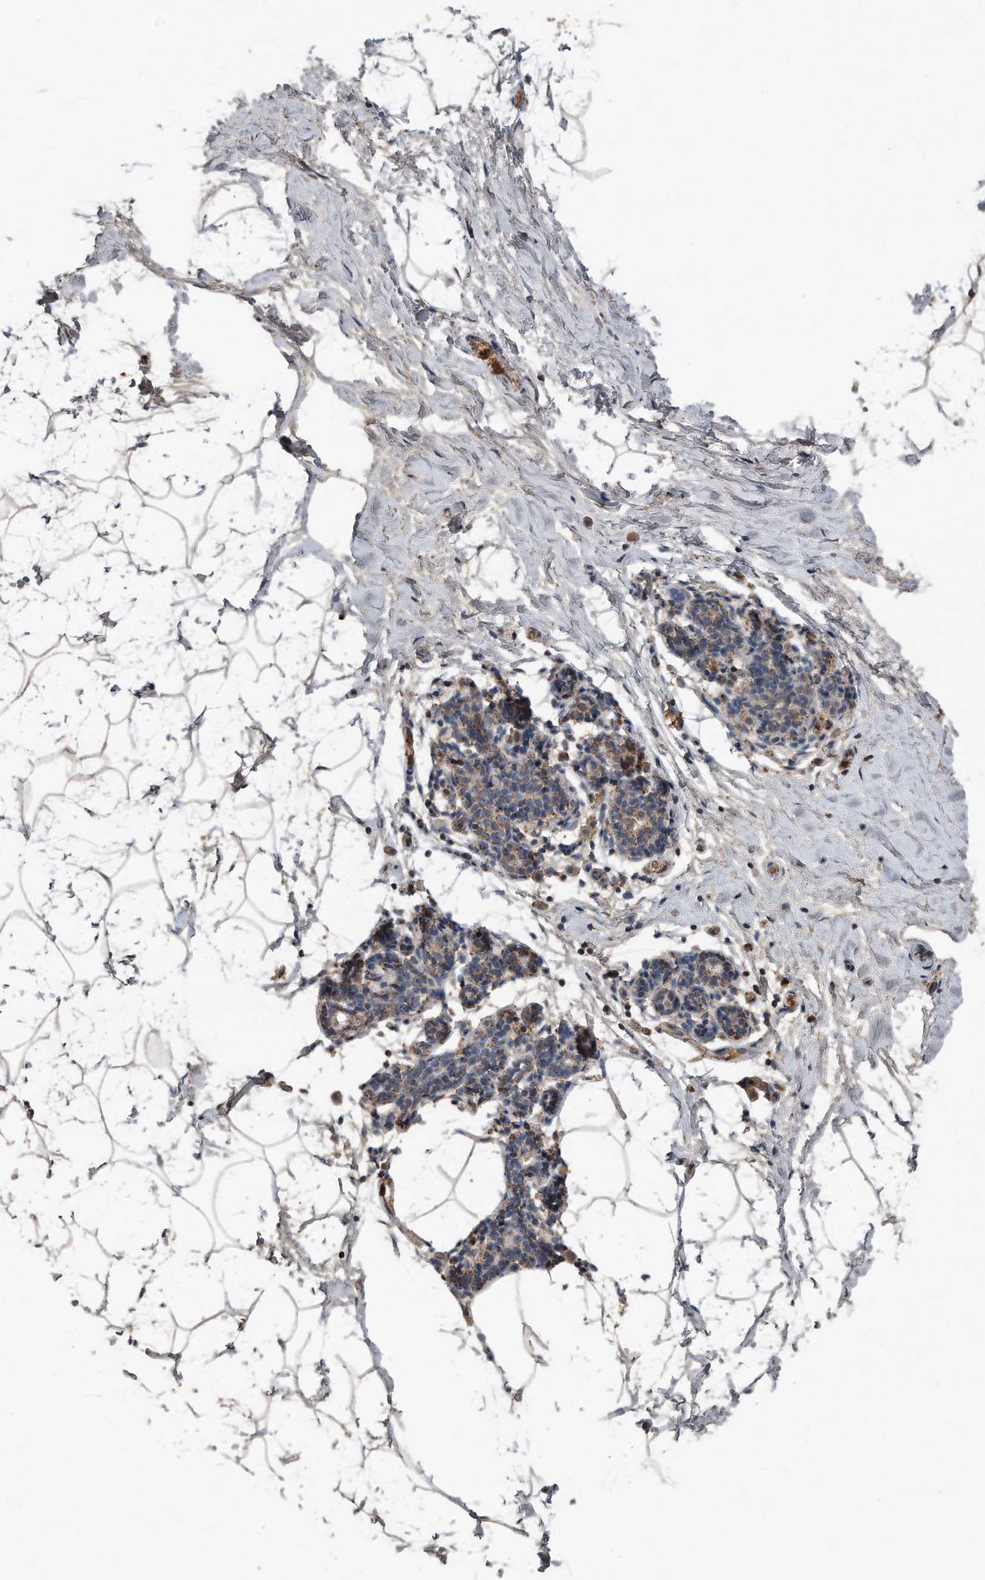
{"staining": {"intensity": "moderate", "quantity": ">75%", "location": "cytoplasmic/membranous"}, "tissue": "breast", "cell_type": "Adipocytes", "image_type": "normal", "snomed": [{"axis": "morphology", "description": "Normal tissue, NOS"}, {"axis": "morphology", "description": "Lobular carcinoma"}, {"axis": "topography", "description": "Breast"}], "caption": "Moderate cytoplasmic/membranous protein staining is identified in about >75% of adipocytes in breast. (DAB (3,3'-diaminobenzidine) IHC with brightfield microscopy, high magnification).", "gene": "SDHA", "patient": {"sex": "female", "age": 62}}